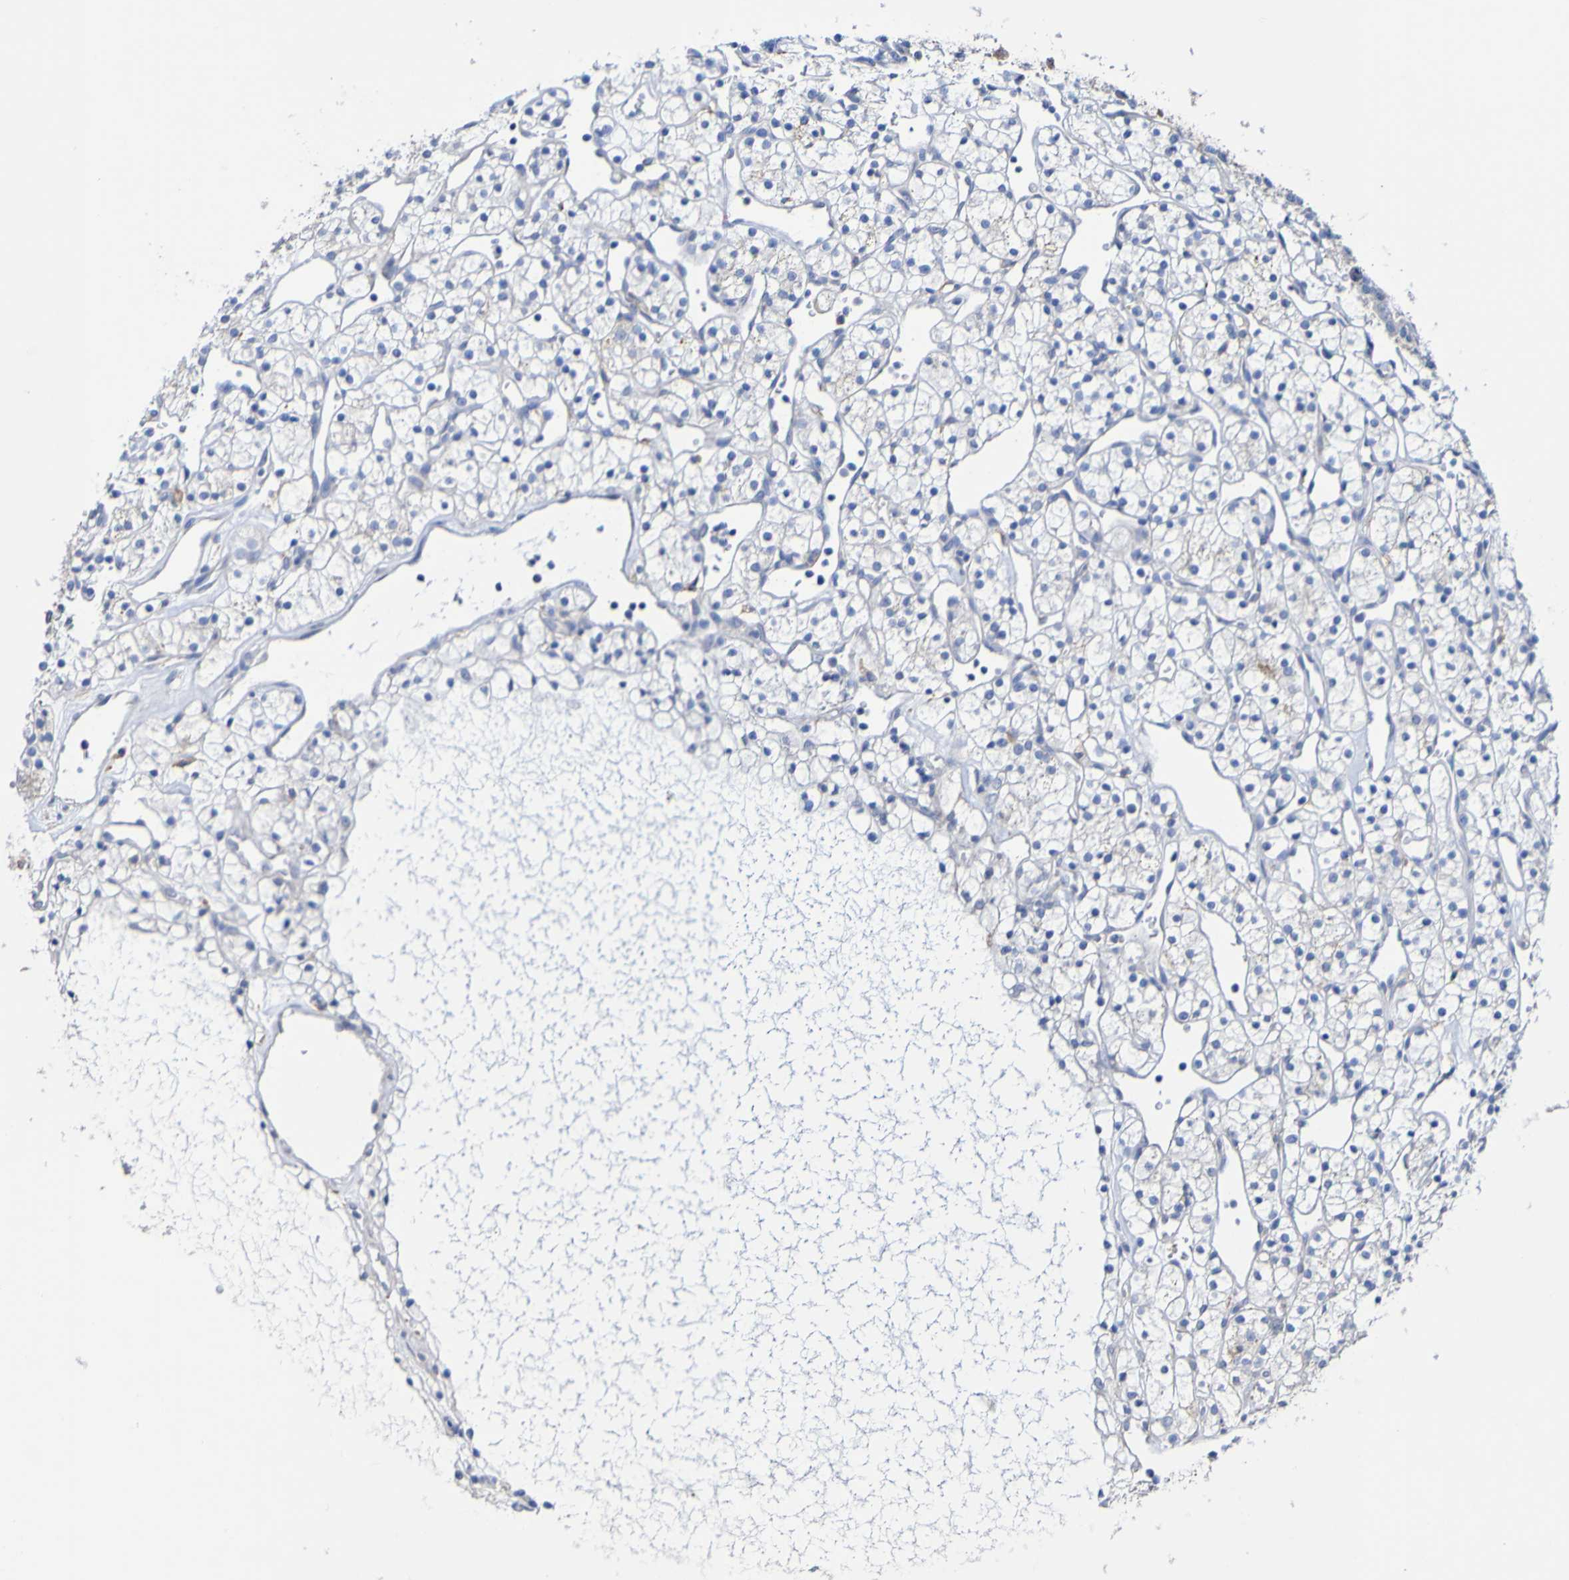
{"staining": {"intensity": "negative", "quantity": "none", "location": "none"}, "tissue": "renal cancer", "cell_type": "Tumor cells", "image_type": "cancer", "snomed": [{"axis": "morphology", "description": "Adenocarcinoma, NOS"}, {"axis": "topography", "description": "Kidney"}], "caption": "Human renal adenocarcinoma stained for a protein using immunohistochemistry displays no staining in tumor cells.", "gene": "SLC3A2", "patient": {"sex": "female", "age": 60}}